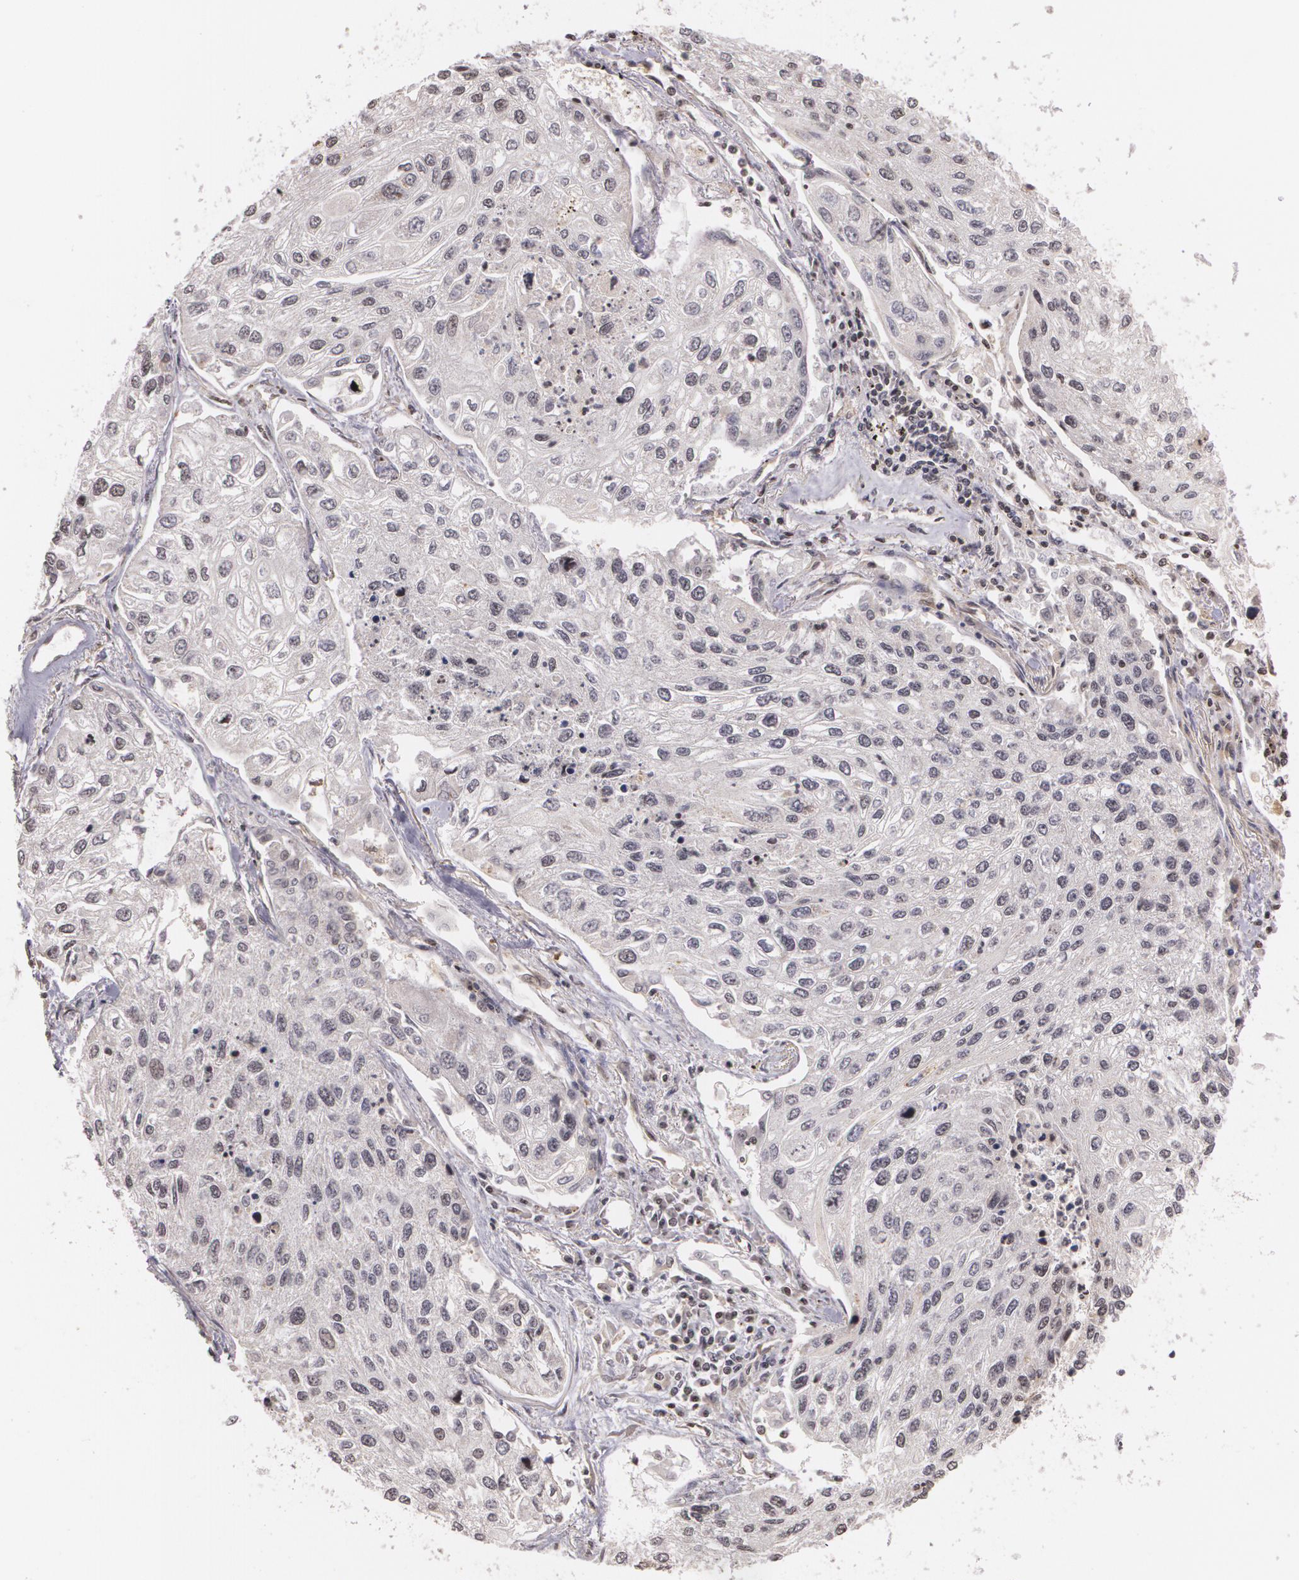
{"staining": {"intensity": "weak", "quantity": ">75%", "location": "cytoplasmic/membranous"}, "tissue": "lung cancer", "cell_type": "Tumor cells", "image_type": "cancer", "snomed": [{"axis": "morphology", "description": "Squamous cell carcinoma, NOS"}, {"axis": "topography", "description": "Lung"}], "caption": "Immunohistochemical staining of lung squamous cell carcinoma demonstrates low levels of weak cytoplasmic/membranous positivity in approximately >75% of tumor cells.", "gene": "VAV3", "patient": {"sex": "male", "age": 75}}